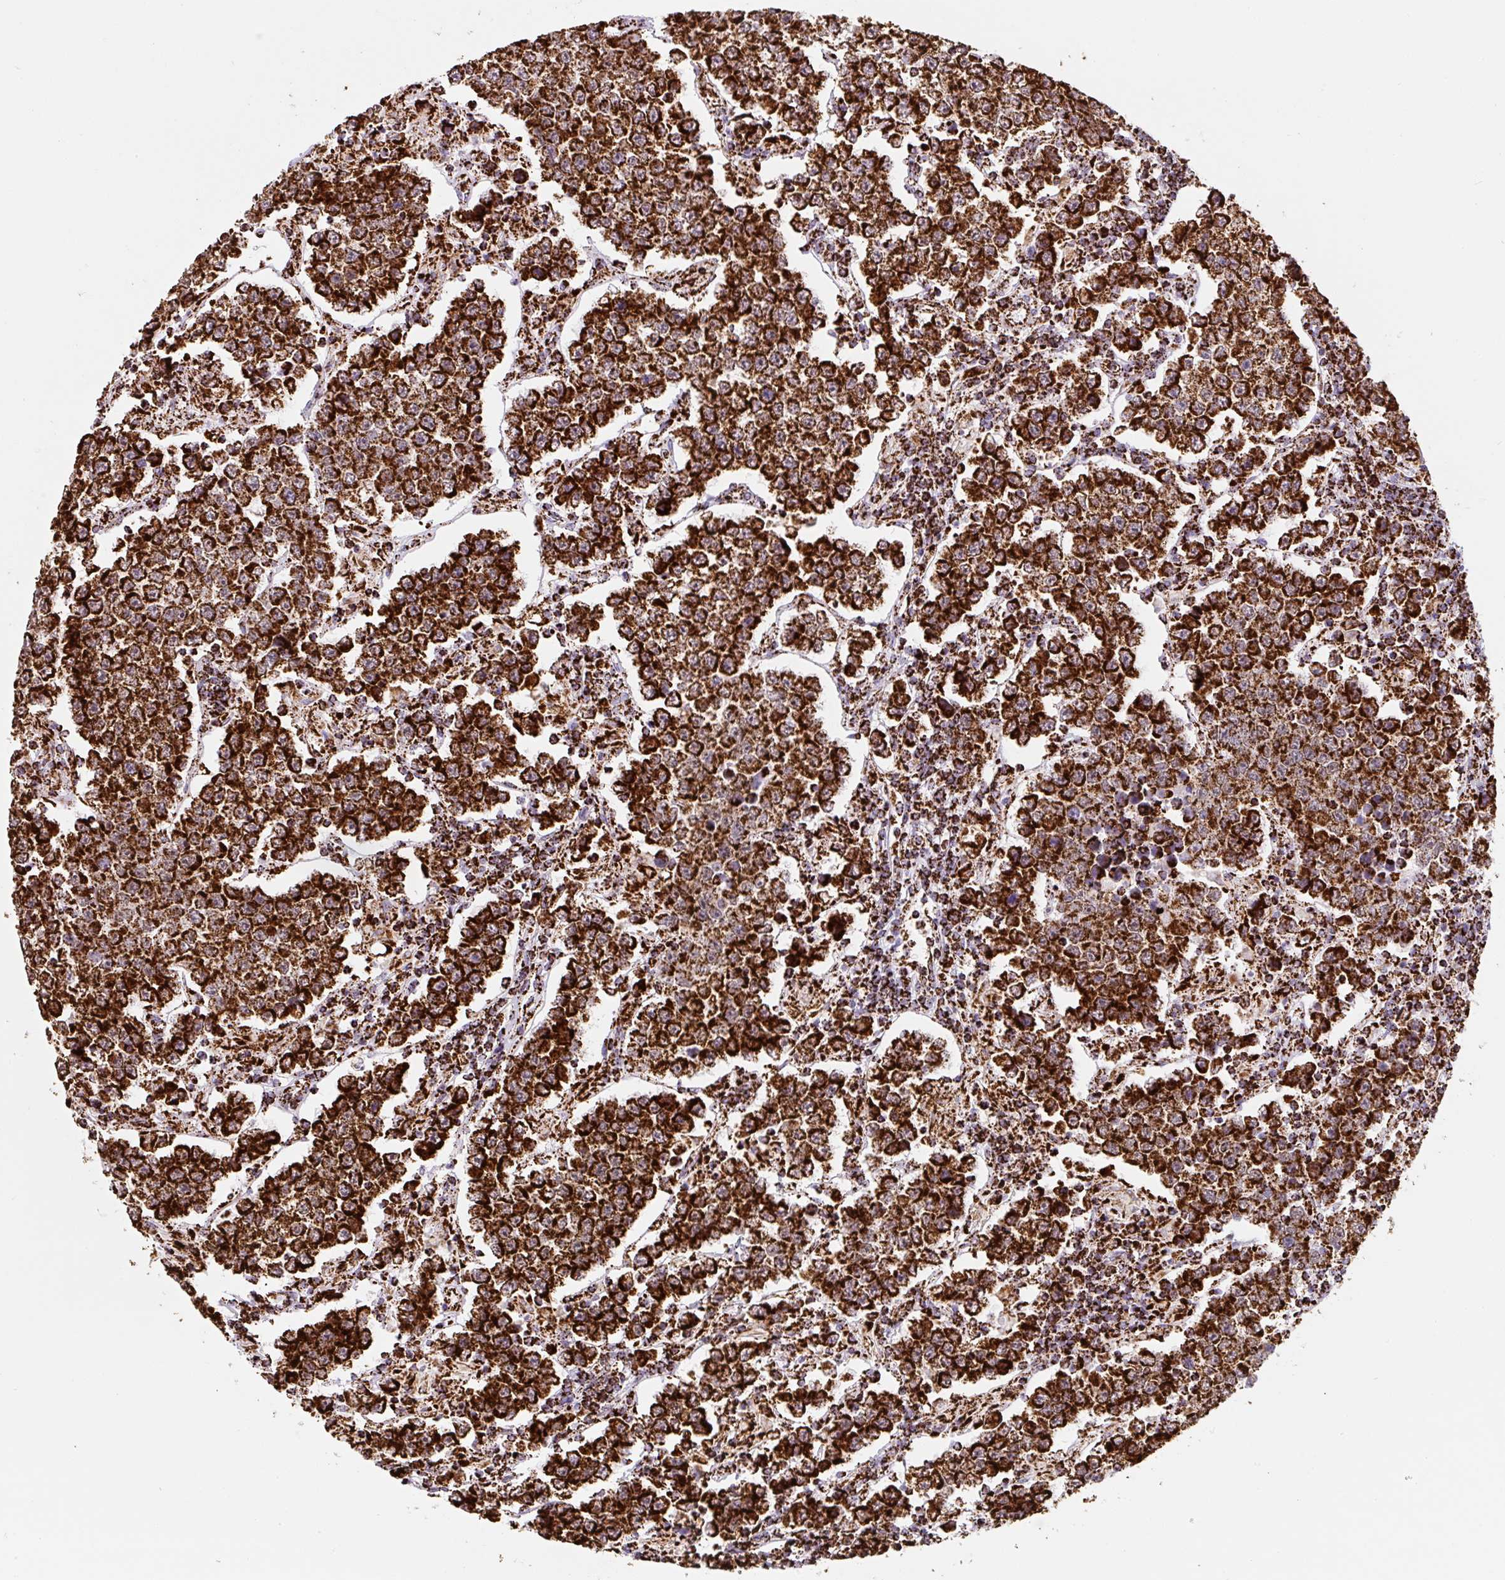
{"staining": {"intensity": "strong", "quantity": ">75%", "location": "cytoplasmic/membranous"}, "tissue": "testis cancer", "cell_type": "Tumor cells", "image_type": "cancer", "snomed": [{"axis": "morphology", "description": "Normal tissue, NOS"}, {"axis": "morphology", "description": "Urothelial carcinoma, High grade"}, {"axis": "morphology", "description": "Seminoma, NOS"}, {"axis": "morphology", "description": "Carcinoma, Embryonal, NOS"}, {"axis": "topography", "description": "Urinary bladder"}, {"axis": "topography", "description": "Testis"}], "caption": "There is high levels of strong cytoplasmic/membranous staining in tumor cells of high-grade urothelial carcinoma (testis), as demonstrated by immunohistochemical staining (brown color).", "gene": "ATP5F1A", "patient": {"sex": "male", "age": 41}}